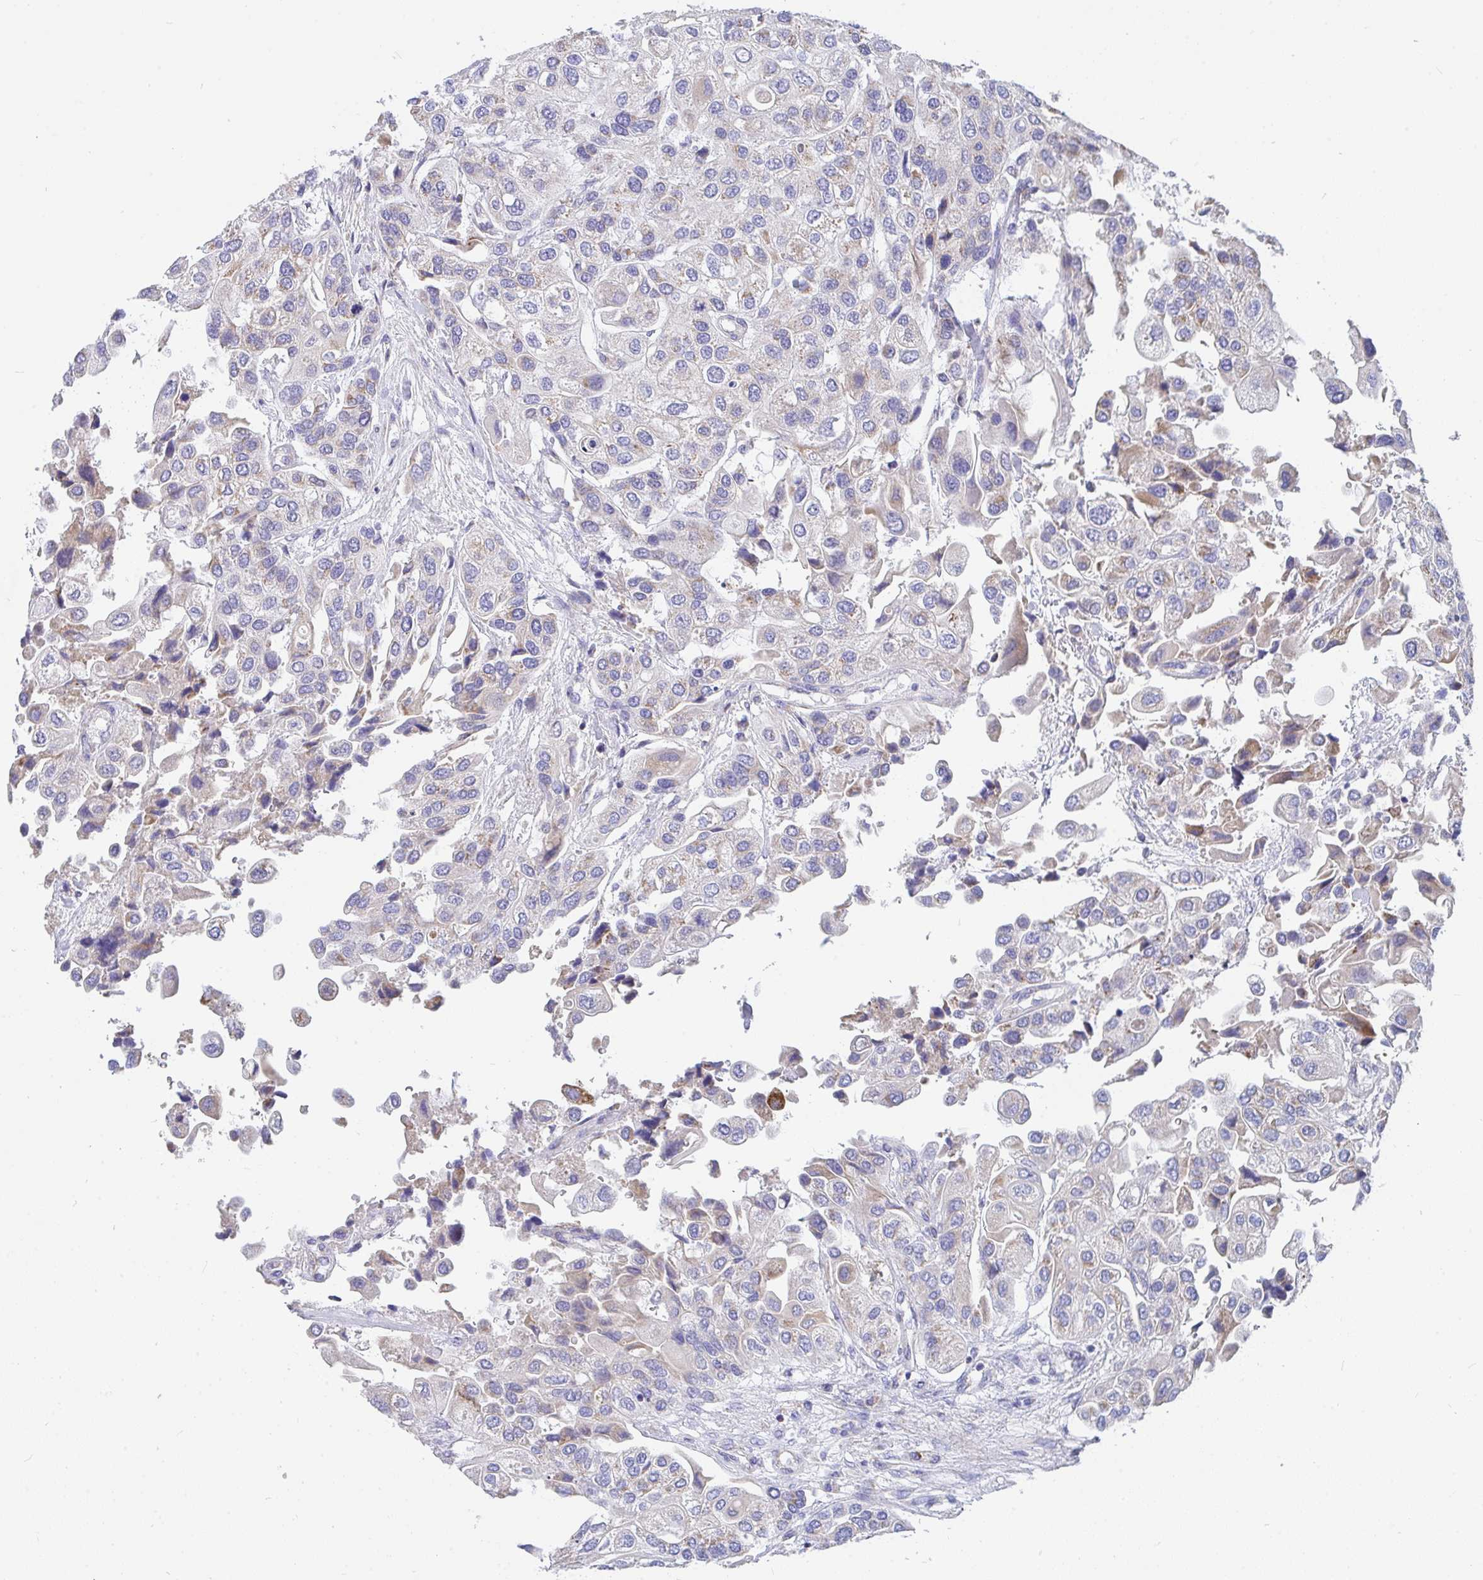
{"staining": {"intensity": "moderate", "quantity": "25%-75%", "location": "cytoplasmic/membranous"}, "tissue": "urothelial cancer", "cell_type": "Tumor cells", "image_type": "cancer", "snomed": [{"axis": "morphology", "description": "Urothelial carcinoma, High grade"}, {"axis": "topography", "description": "Urinary bladder"}], "caption": "About 25%-75% of tumor cells in high-grade urothelial carcinoma show moderate cytoplasmic/membranous protein staining as visualized by brown immunohistochemical staining.", "gene": "PC", "patient": {"sex": "female", "age": 64}}